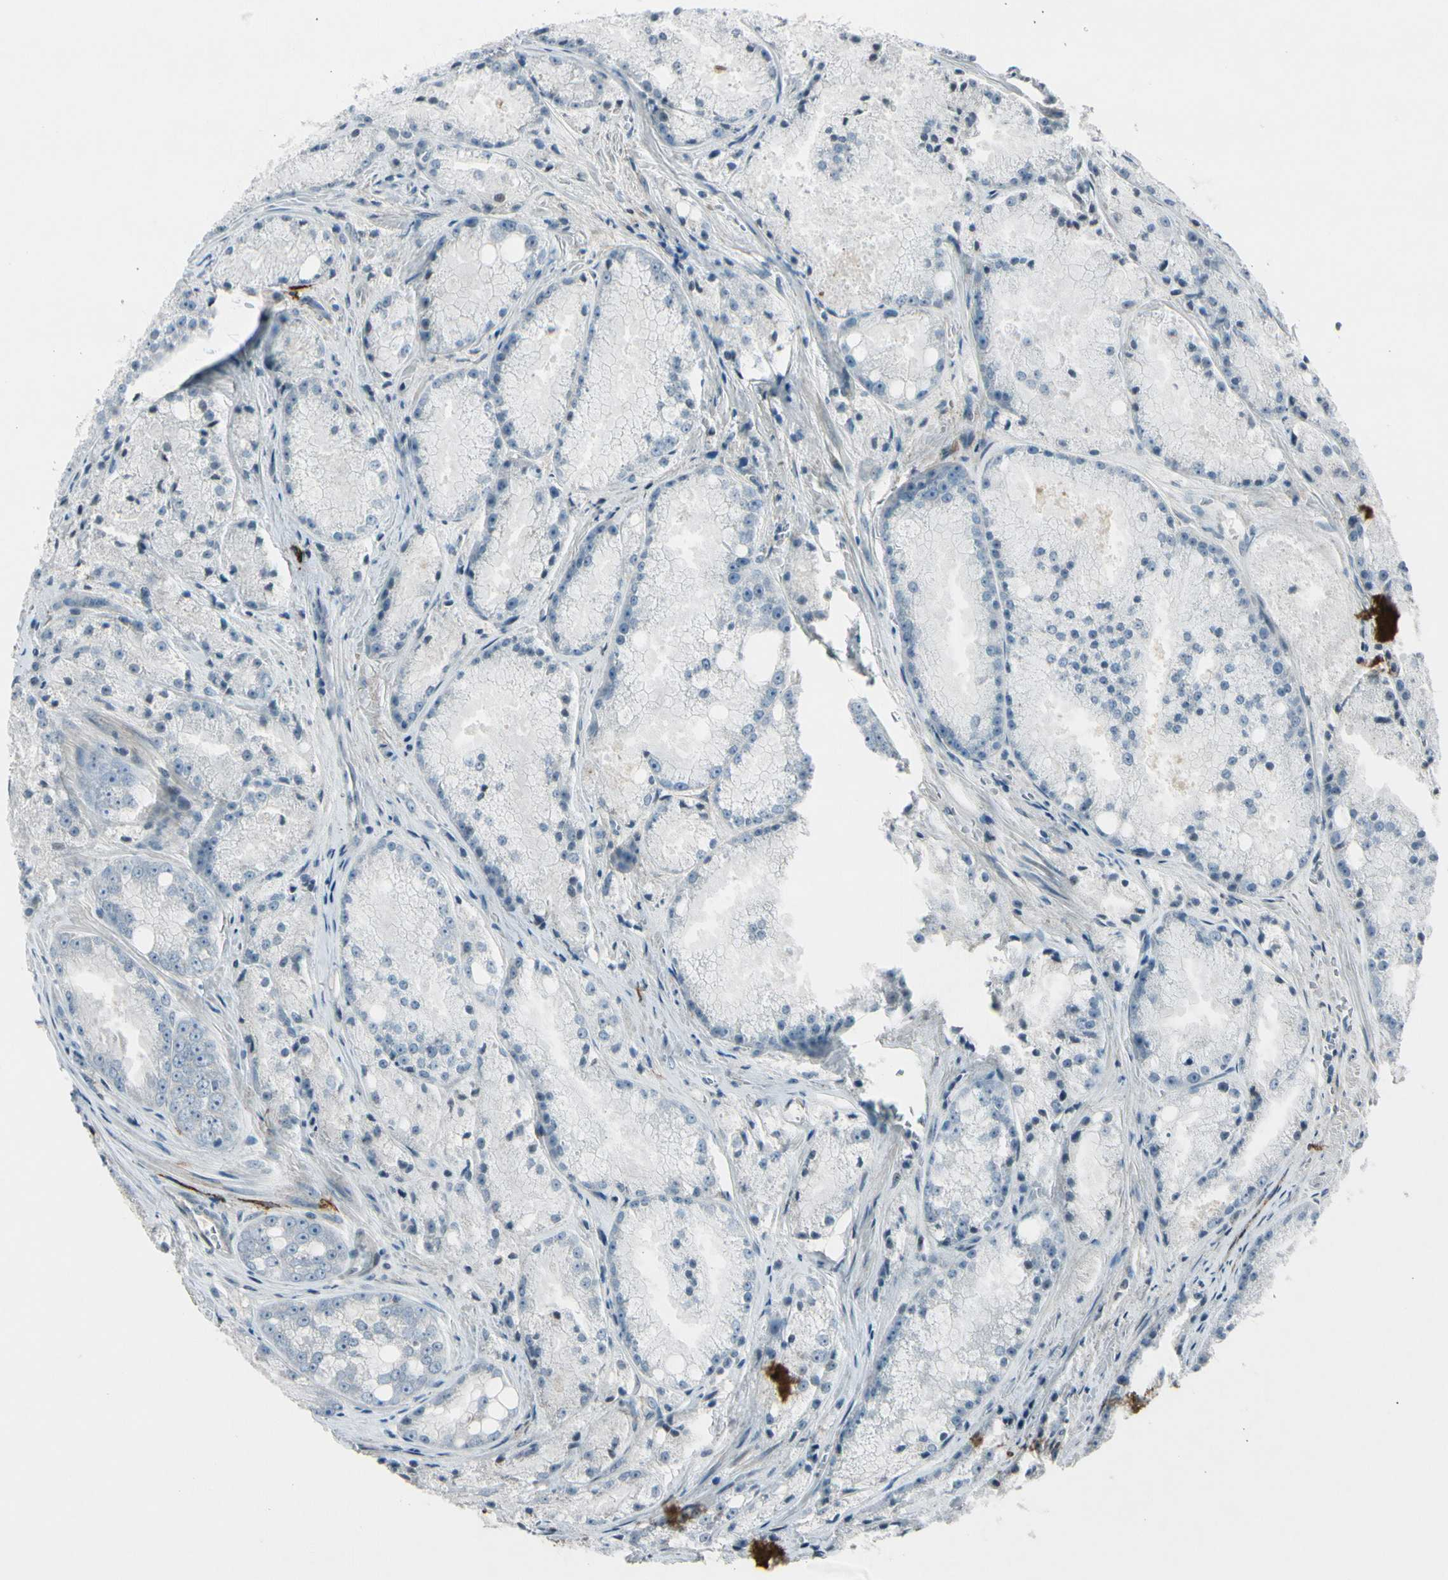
{"staining": {"intensity": "negative", "quantity": "none", "location": "none"}, "tissue": "prostate cancer", "cell_type": "Tumor cells", "image_type": "cancer", "snomed": [{"axis": "morphology", "description": "Adenocarcinoma, Low grade"}, {"axis": "topography", "description": "Prostate"}], "caption": "Tumor cells are negative for protein expression in human adenocarcinoma (low-grade) (prostate). (DAB (3,3'-diaminobenzidine) IHC, high magnification).", "gene": "PDPN", "patient": {"sex": "male", "age": 64}}